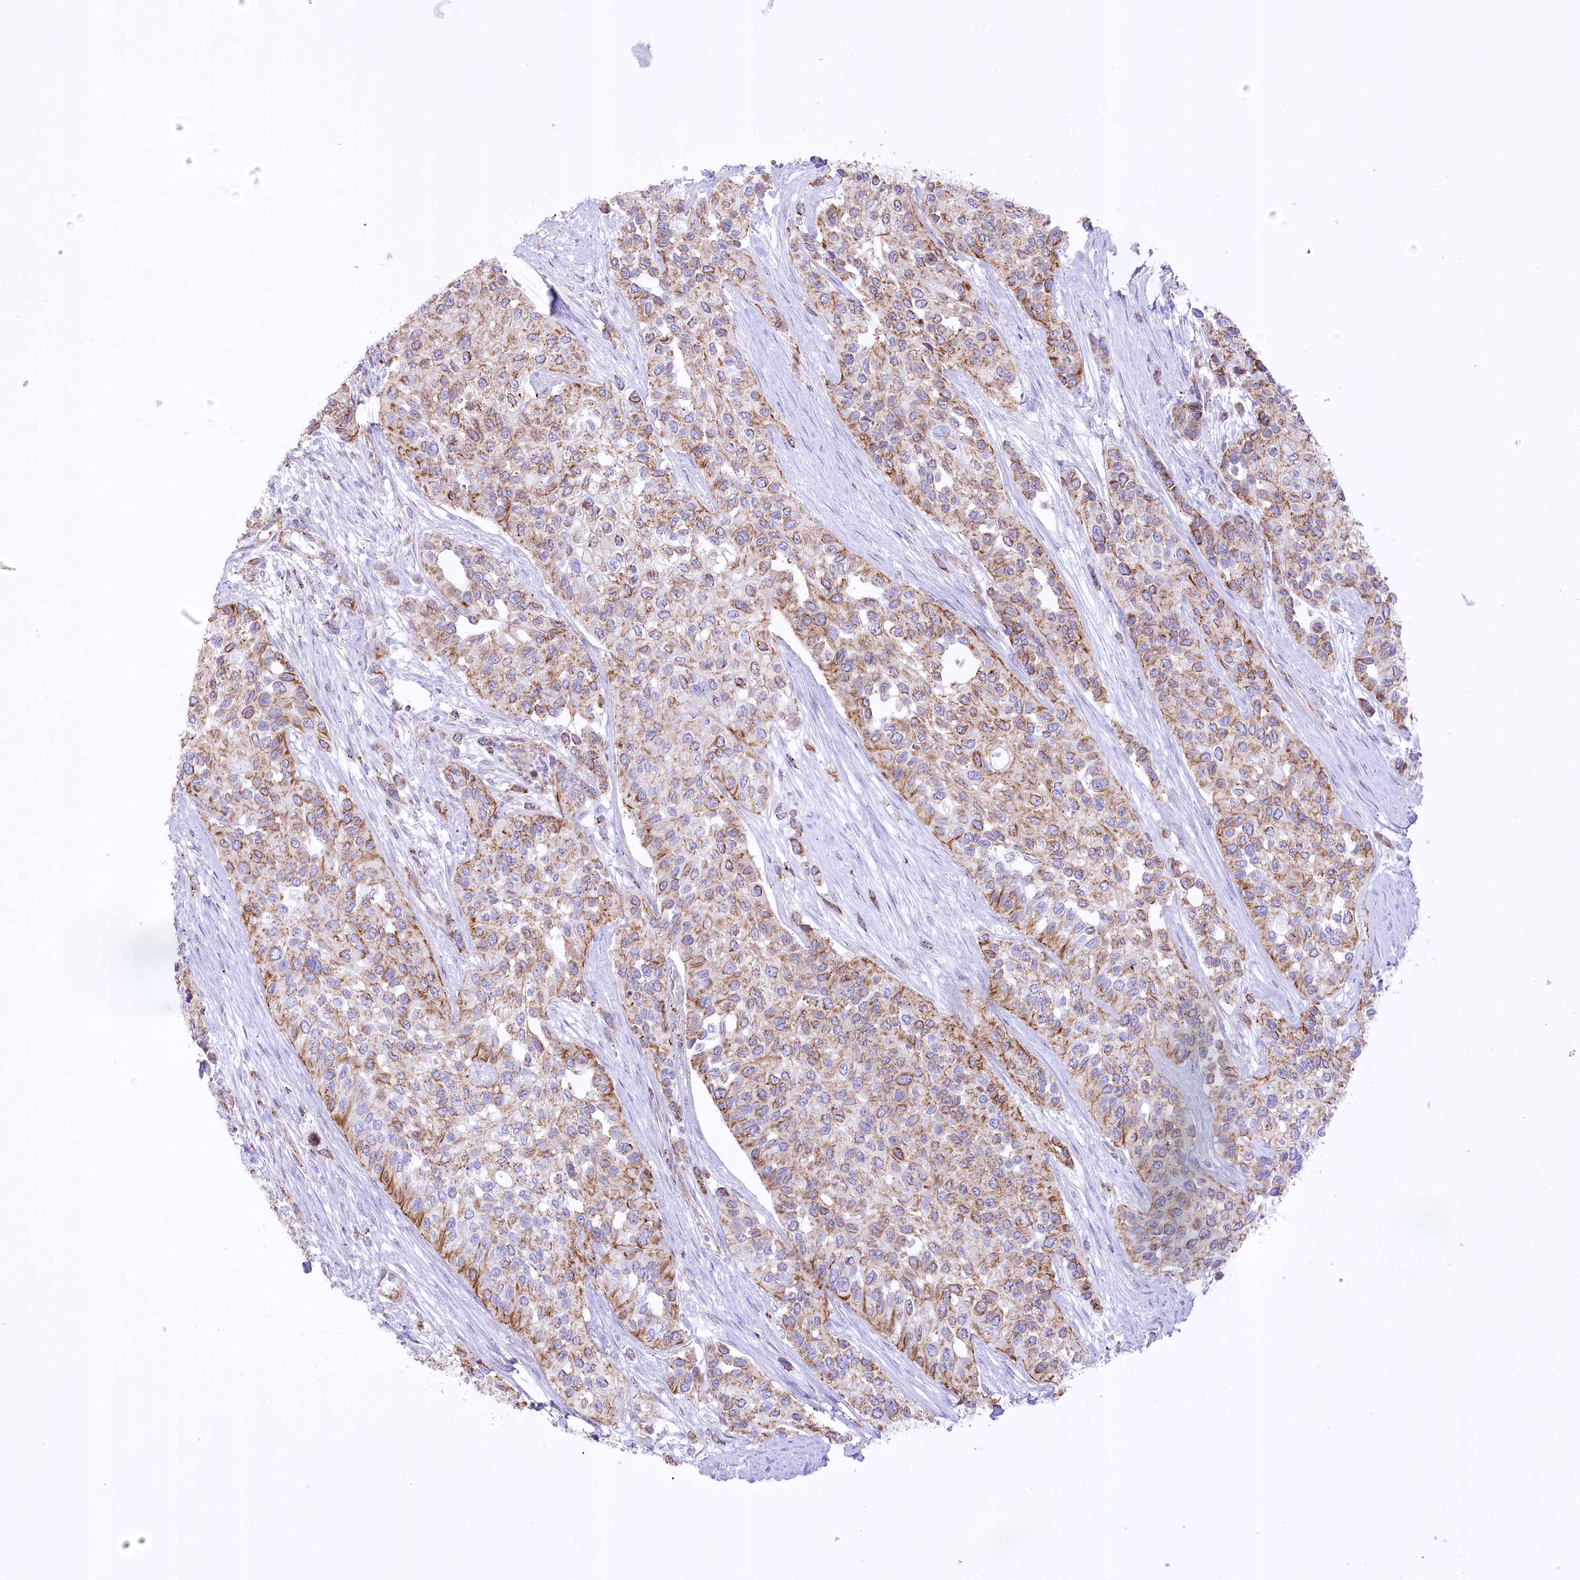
{"staining": {"intensity": "moderate", "quantity": ">75%", "location": "cytoplasmic/membranous"}, "tissue": "urothelial cancer", "cell_type": "Tumor cells", "image_type": "cancer", "snomed": [{"axis": "morphology", "description": "Normal tissue, NOS"}, {"axis": "morphology", "description": "Urothelial carcinoma, High grade"}, {"axis": "topography", "description": "Vascular tissue"}, {"axis": "topography", "description": "Urinary bladder"}], "caption": "Approximately >75% of tumor cells in urothelial cancer display moderate cytoplasmic/membranous protein positivity as visualized by brown immunohistochemical staining.", "gene": "FAM216A", "patient": {"sex": "female", "age": 56}}